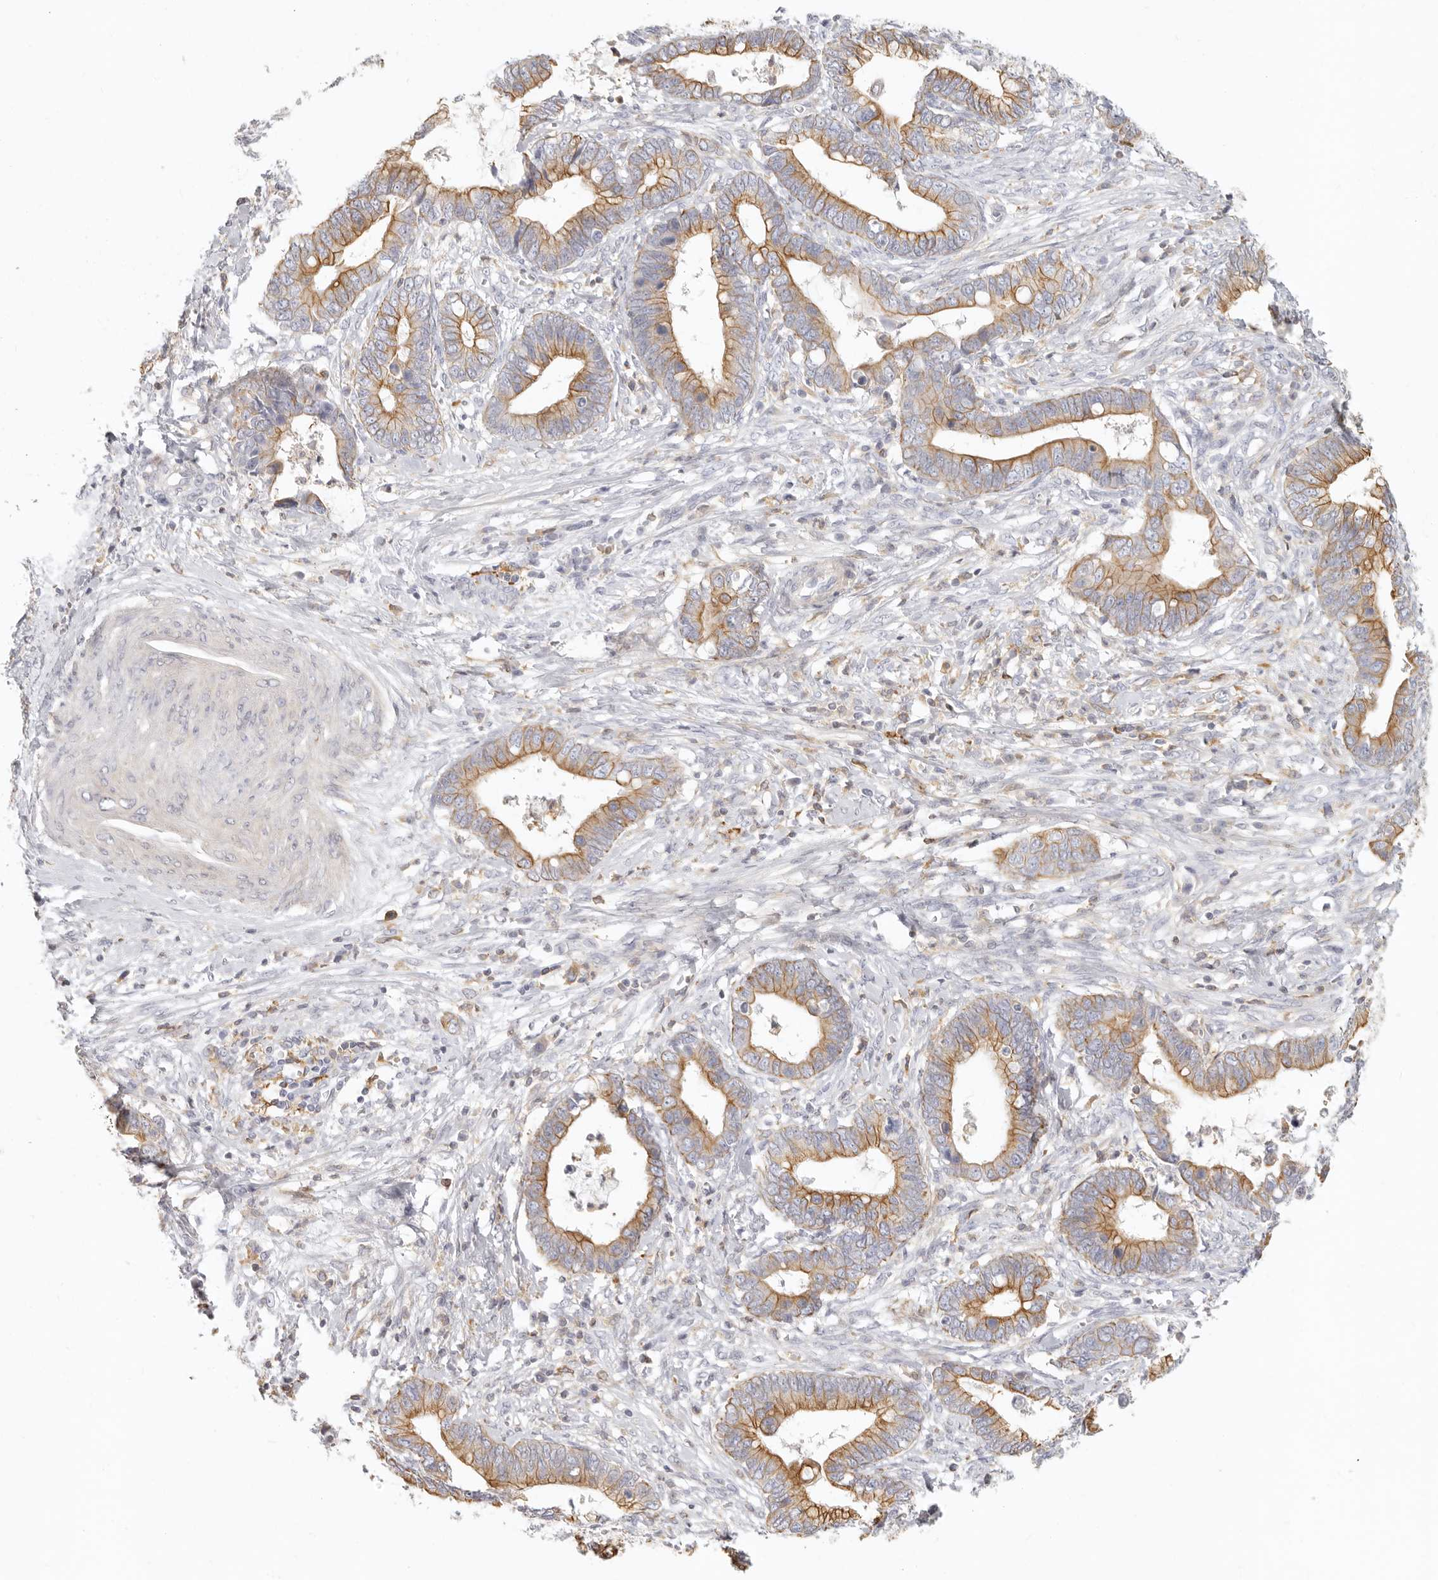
{"staining": {"intensity": "moderate", "quantity": ">75%", "location": "cytoplasmic/membranous"}, "tissue": "cervical cancer", "cell_type": "Tumor cells", "image_type": "cancer", "snomed": [{"axis": "morphology", "description": "Adenocarcinoma, NOS"}, {"axis": "topography", "description": "Cervix"}], "caption": "Immunohistochemical staining of human cervical cancer (adenocarcinoma) reveals medium levels of moderate cytoplasmic/membranous staining in about >75% of tumor cells. Immunohistochemistry (ihc) stains the protein of interest in brown and the nuclei are stained blue.", "gene": "NIBAN1", "patient": {"sex": "female", "age": 44}}